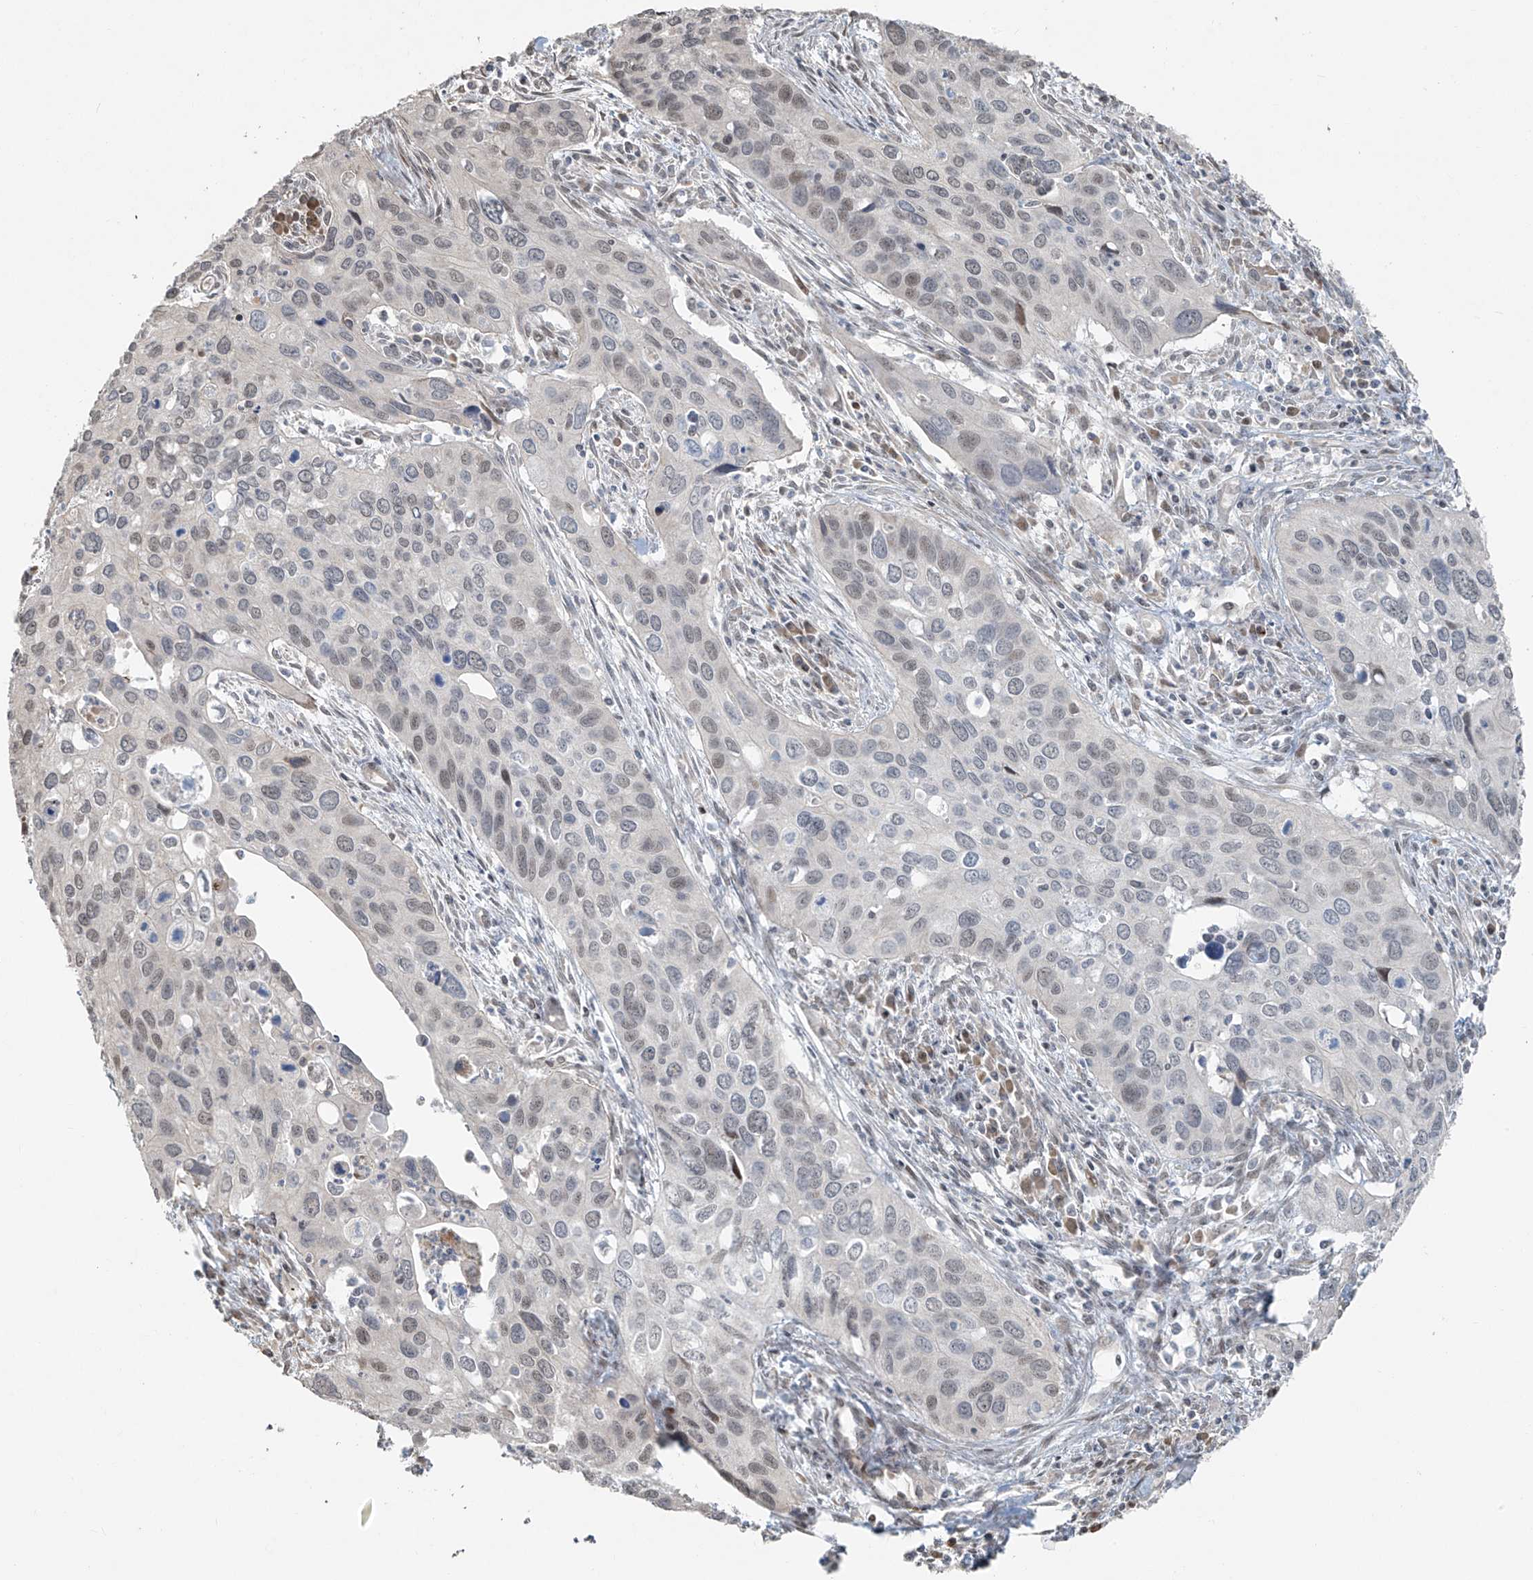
{"staining": {"intensity": "weak", "quantity": "<25%", "location": "nuclear"}, "tissue": "cervical cancer", "cell_type": "Tumor cells", "image_type": "cancer", "snomed": [{"axis": "morphology", "description": "Squamous cell carcinoma, NOS"}, {"axis": "topography", "description": "Cervix"}], "caption": "Immunohistochemistry micrograph of human squamous cell carcinoma (cervical) stained for a protein (brown), which exhibits no positivity in tumor cells.", "gene": "TTC22", "patient": {"sex": "female", "age": 55}}